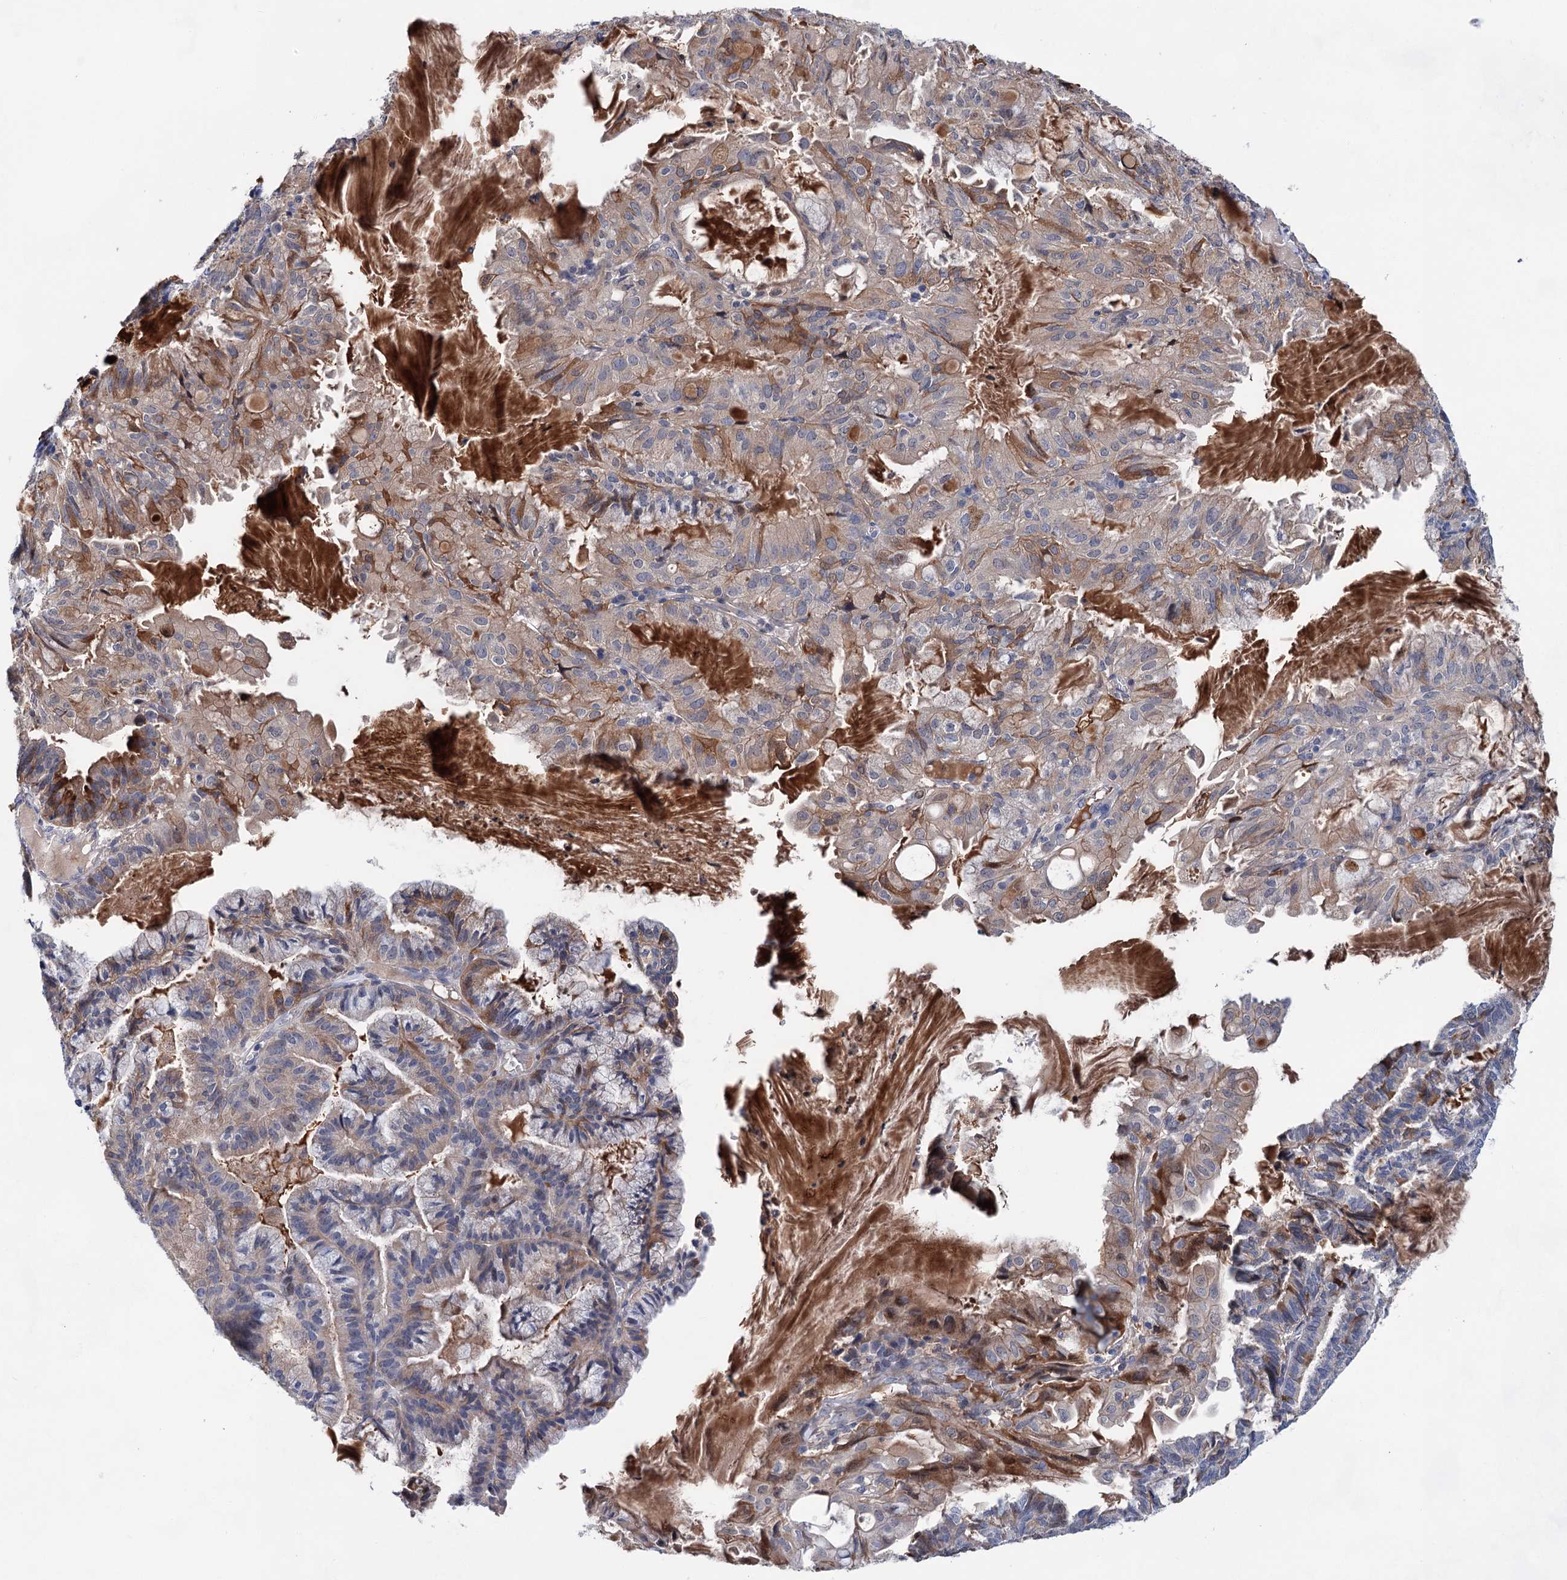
{"staining": {"intensity": "weak", "quantity": "25%-75%", "location": "cytoplasmic/membranous"}, "tissue": "endometrial cancer", "cell_type": "Tumor cells", "image_type": "cancer", "snomed": [{"axis": "morphology", "description": "Adenocarcinoma, NOS"}, {"axis": "topography", "description": "Endometrium"}], "caption": "The histopathology image reveals immunohistochemical staining of adenocarcinoma (endometrial). There is weak cytoplasmic/membranous staining is present in about 25%-75% of tumor cells.", "gene": "MORN3", "patient": {"sex": "female", "age": 86}}